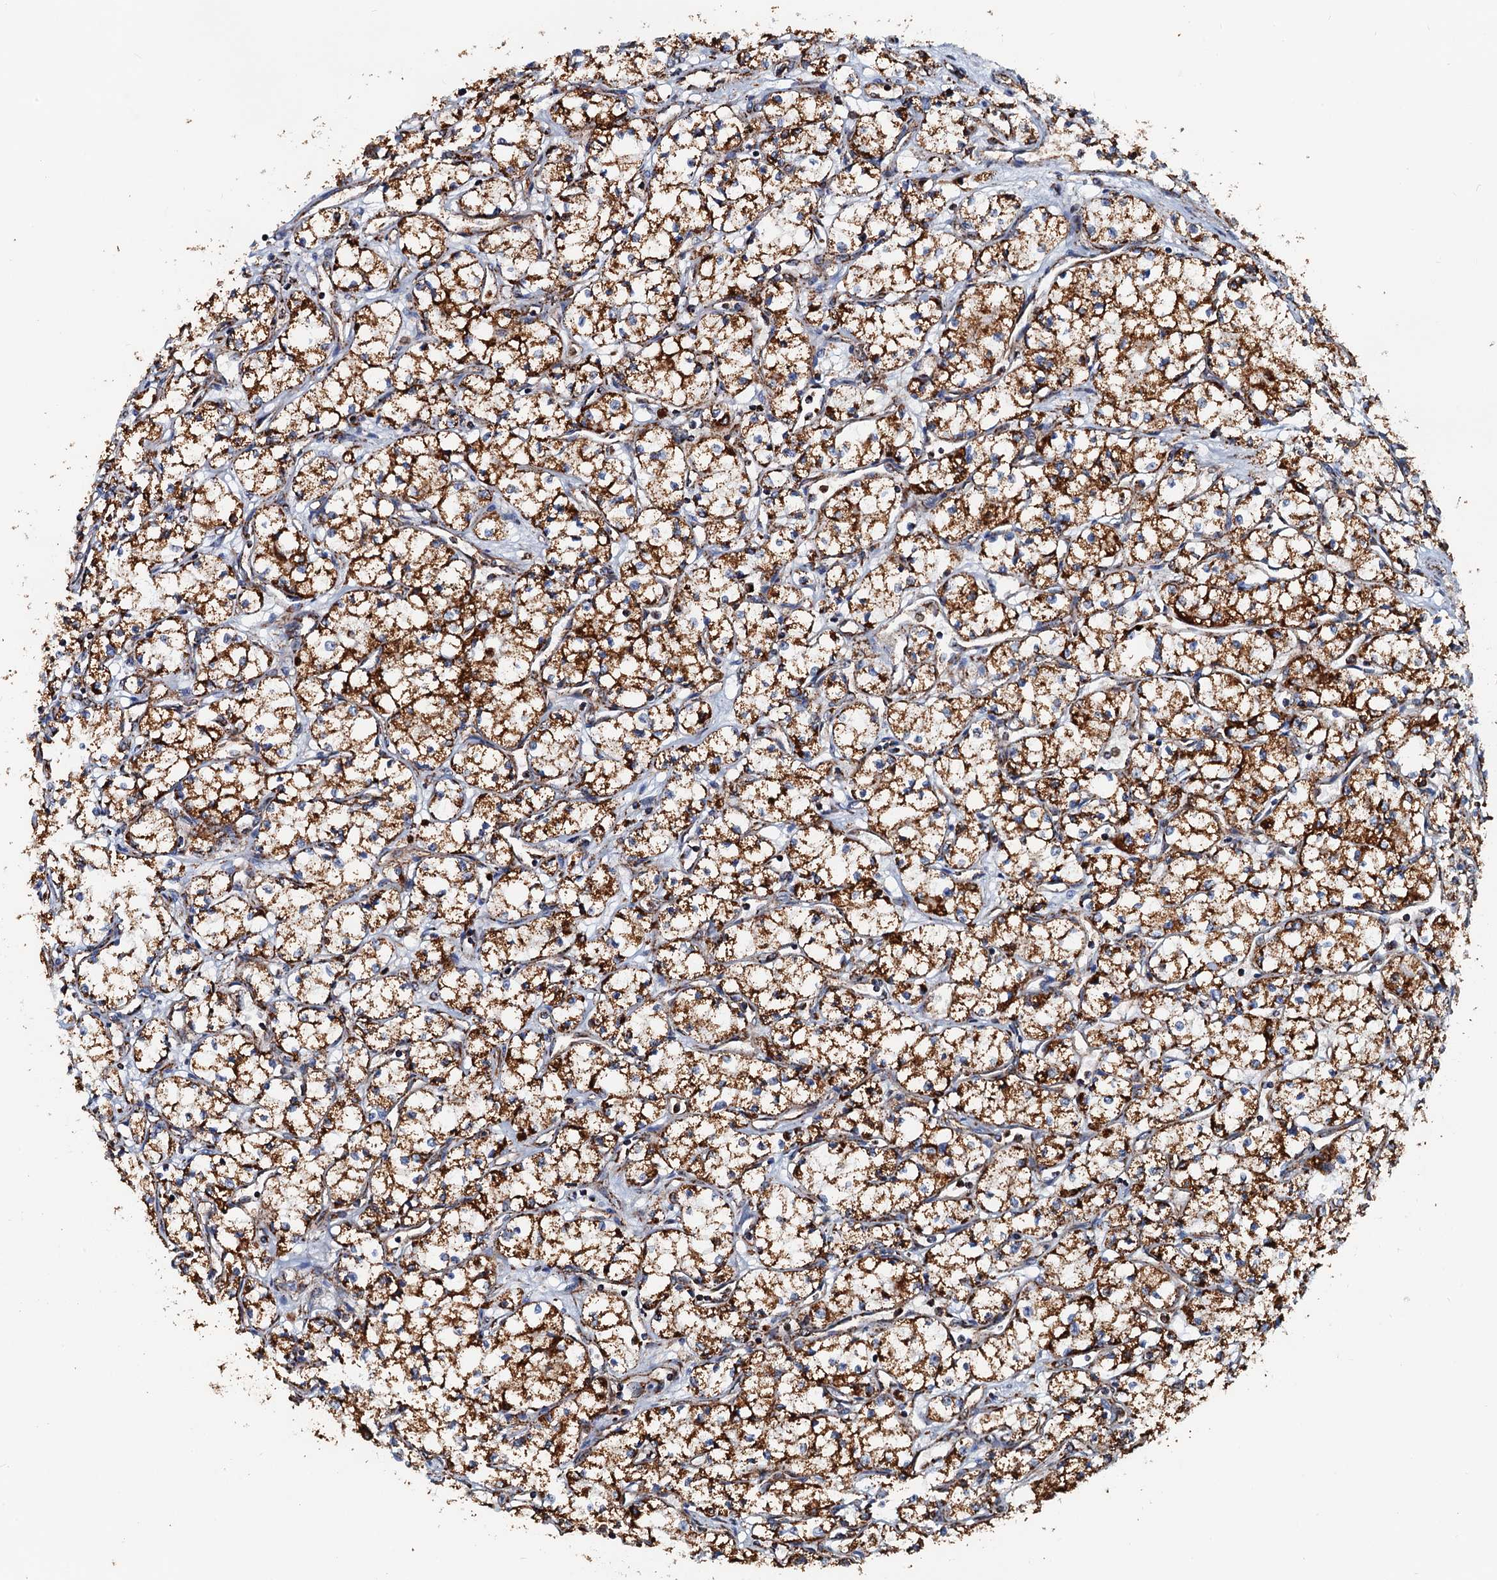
{"staining": {"intensity": "strong", "quantity": ">75%", "location": "cytoplasmic/membranous"}, "tissue": "renal cancer", "cell_type": "Tumor cells", "image_type": "cancer", "snomed": [{"axis": "morphology", "description": "Adenocarcinoma, NOS"}, {"axis": "topography", "description": "Kidney"}], "caption": "The histopathology image exhibits a brown stain indicating the presence of a protein in the cytoplasmic/membranous of tumor cells in adenocarcinoma (renal).", "gene": "AAGAB", "patient": {"sex": "male", "age": 59}}